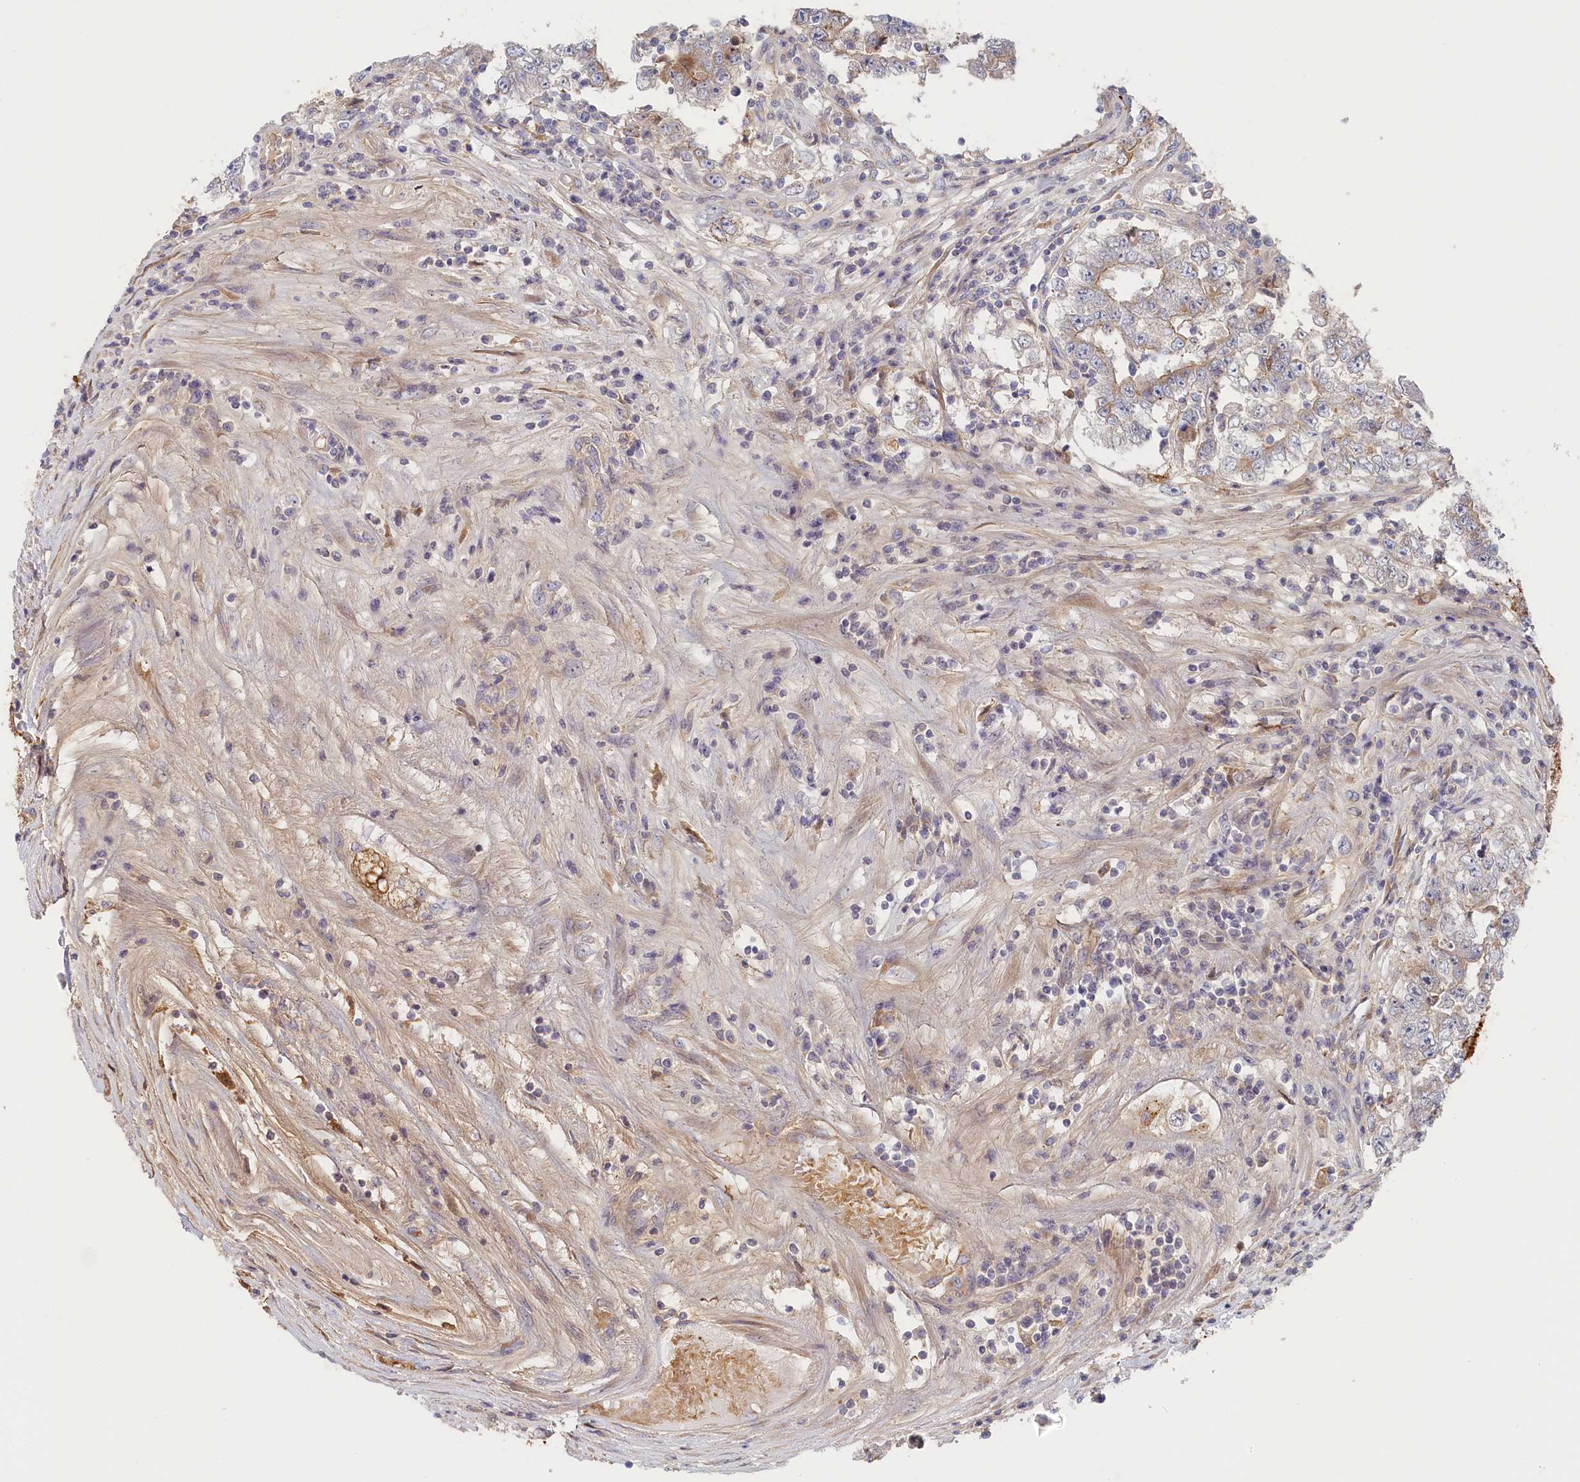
{"staining": {"intensity": "weak", "quantity": "<25%", "location": "cytoplasmic/membranous"}, "tissue": "testis cancer", "cell_type": "Tumor cells", "image_type": "cancer", "snomed": [{"axis": "morphology", "description": "Carcinoma, Embryonal, NOS"}, {"axis": "topography", "description": "Testis"}], "caption": "High power microscopy histopathology image of an immunohistochemistry (IHC) histopathology image of embryonal carcinoma (testis), revealing no significant positivity in tumor cells. (DAB (3,3'-diaminobenzidine) IHC, high magnification).", "gene": "STX16", "patient": {"sex": "male", "age": 25}}